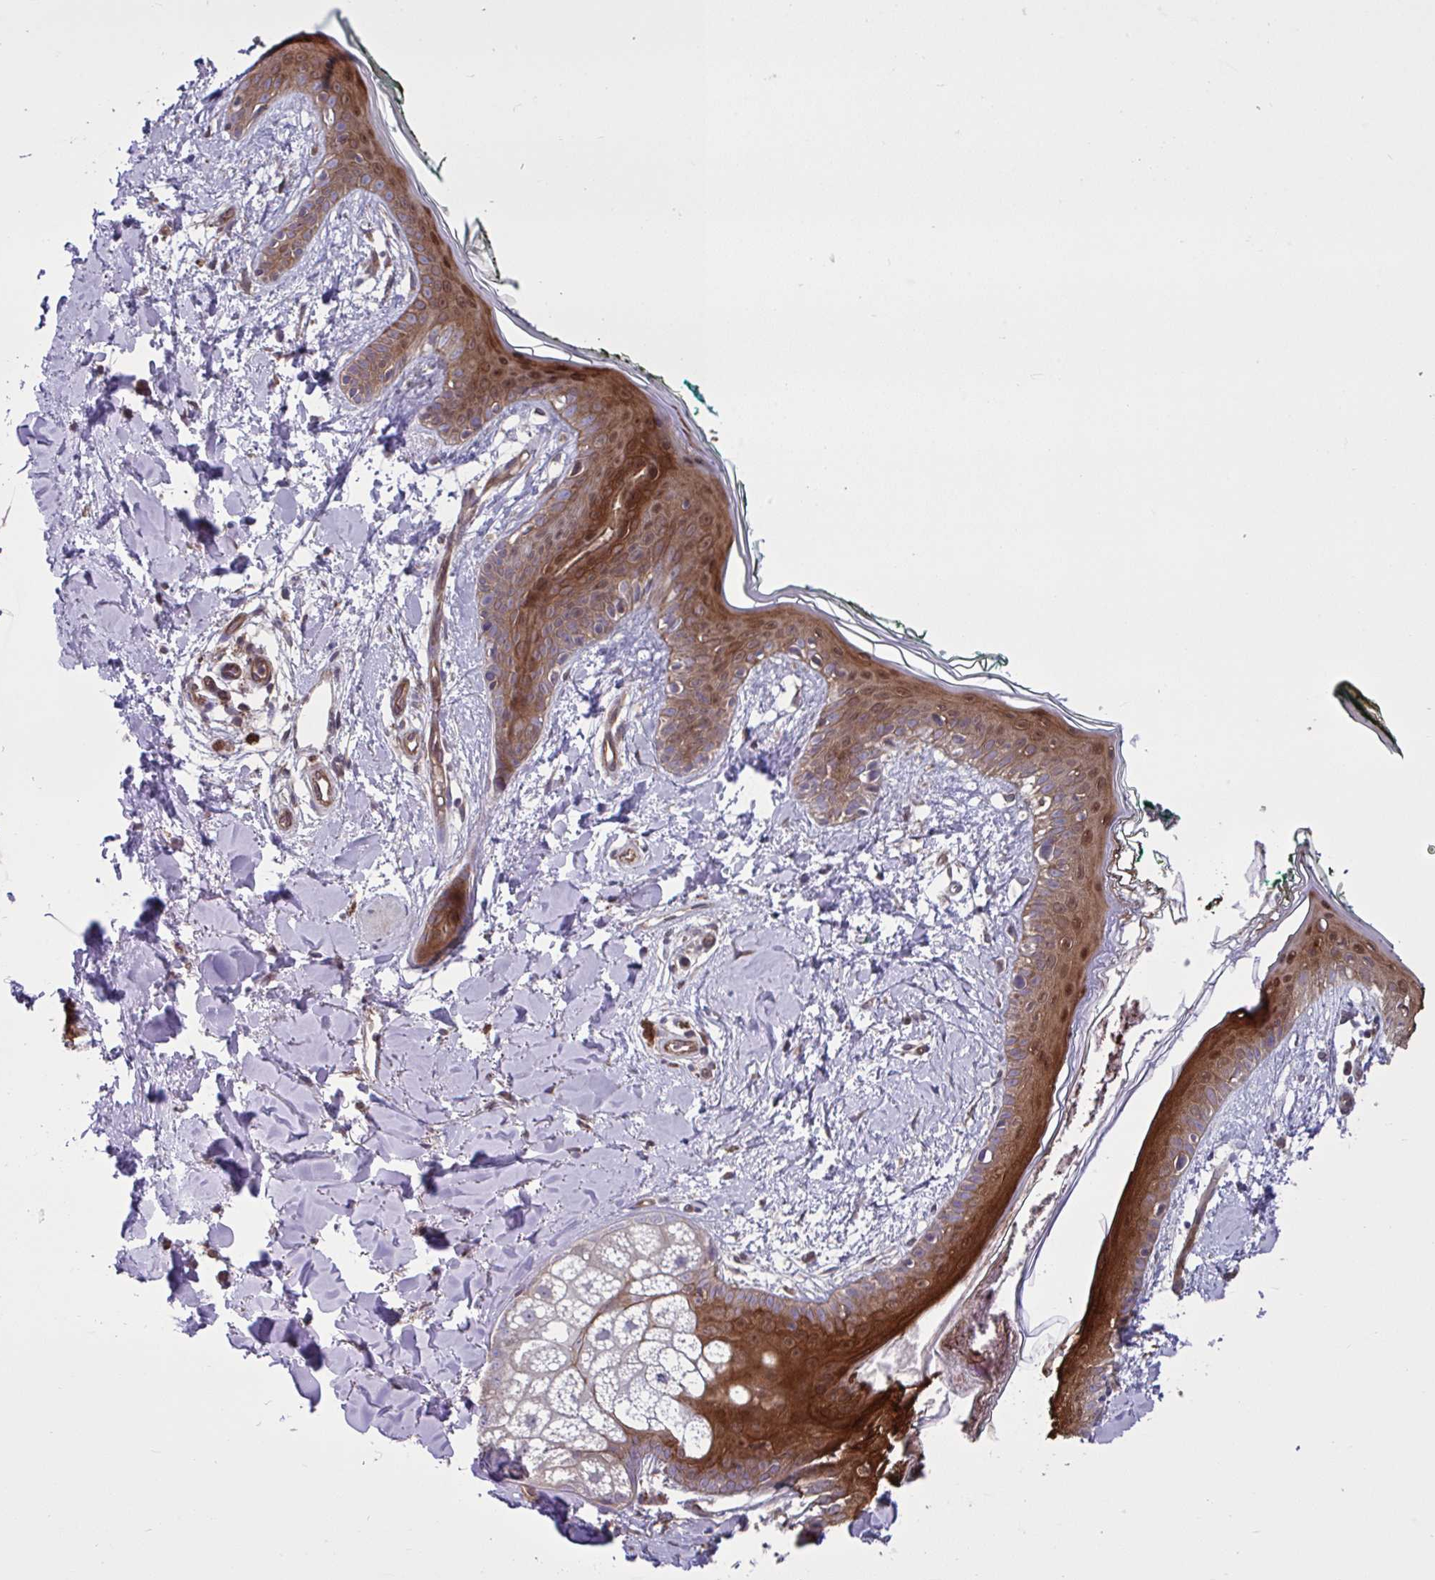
{"staining": {"intensity": "moderate", "quantity": ">75%", "location": "cytoplasmic/membranous"}, "tissue": "skin", "cell_type": "Fibroblasts", "image_type": "normal", "snomed": [{"axis": "morphology", "description": "Normal tissue, NOS"}, {"axis": "topography", "description": "Skin"}], "caption": "The histopathology image shows a brown stain indicating the presence of a protein in the cytoplasmic/membranous of fibroblasts in skin. (DAB IHC with brightfield microscopy, high magnification).", "gene": "GLTP", "patient": {"sex": "female", "age": 34}}